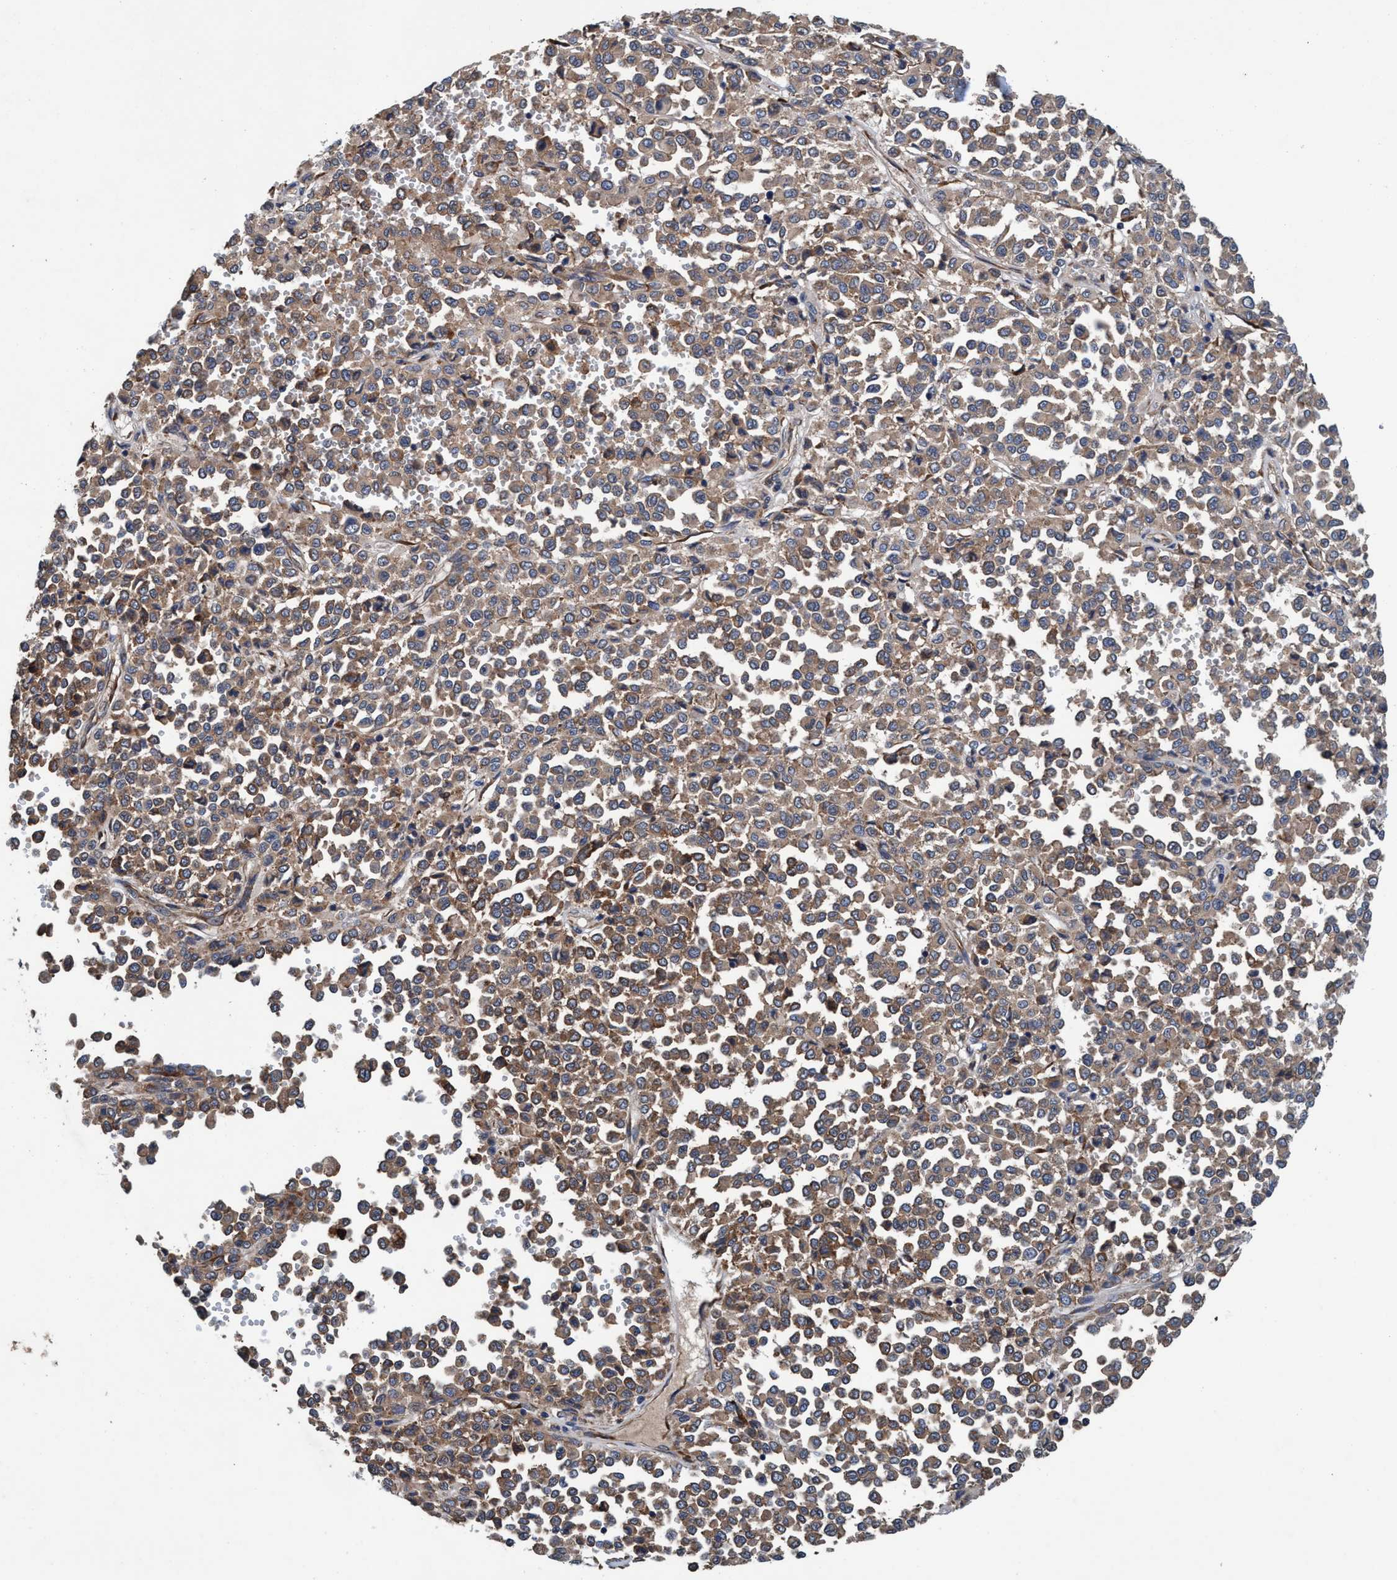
{"staining": {"intensity": "weak", "quantity": ">75%", "location": "cytoplasmic/membranous"}, "tissue": "melanoma", "cell_type": "Tumor cells", "image_type": "cancer", "snomed": [{"axis": "morphology", "description": "Malignant melanoma, Metastatic site"}, {"axis": "topography", "description": "Pancreas"}], "caption": "A high-resolution image shows immunohistochemistry (IHC) staining of malignant melanoma (metastatic site), which reveals weak cytoplasmic/membranous expression in about >75% of tumor cells. The protein is shown in brown color, while the nuclei are stained blue.", "gene": "ENDOG", "patient": {"sex": "female", "age": 30}}